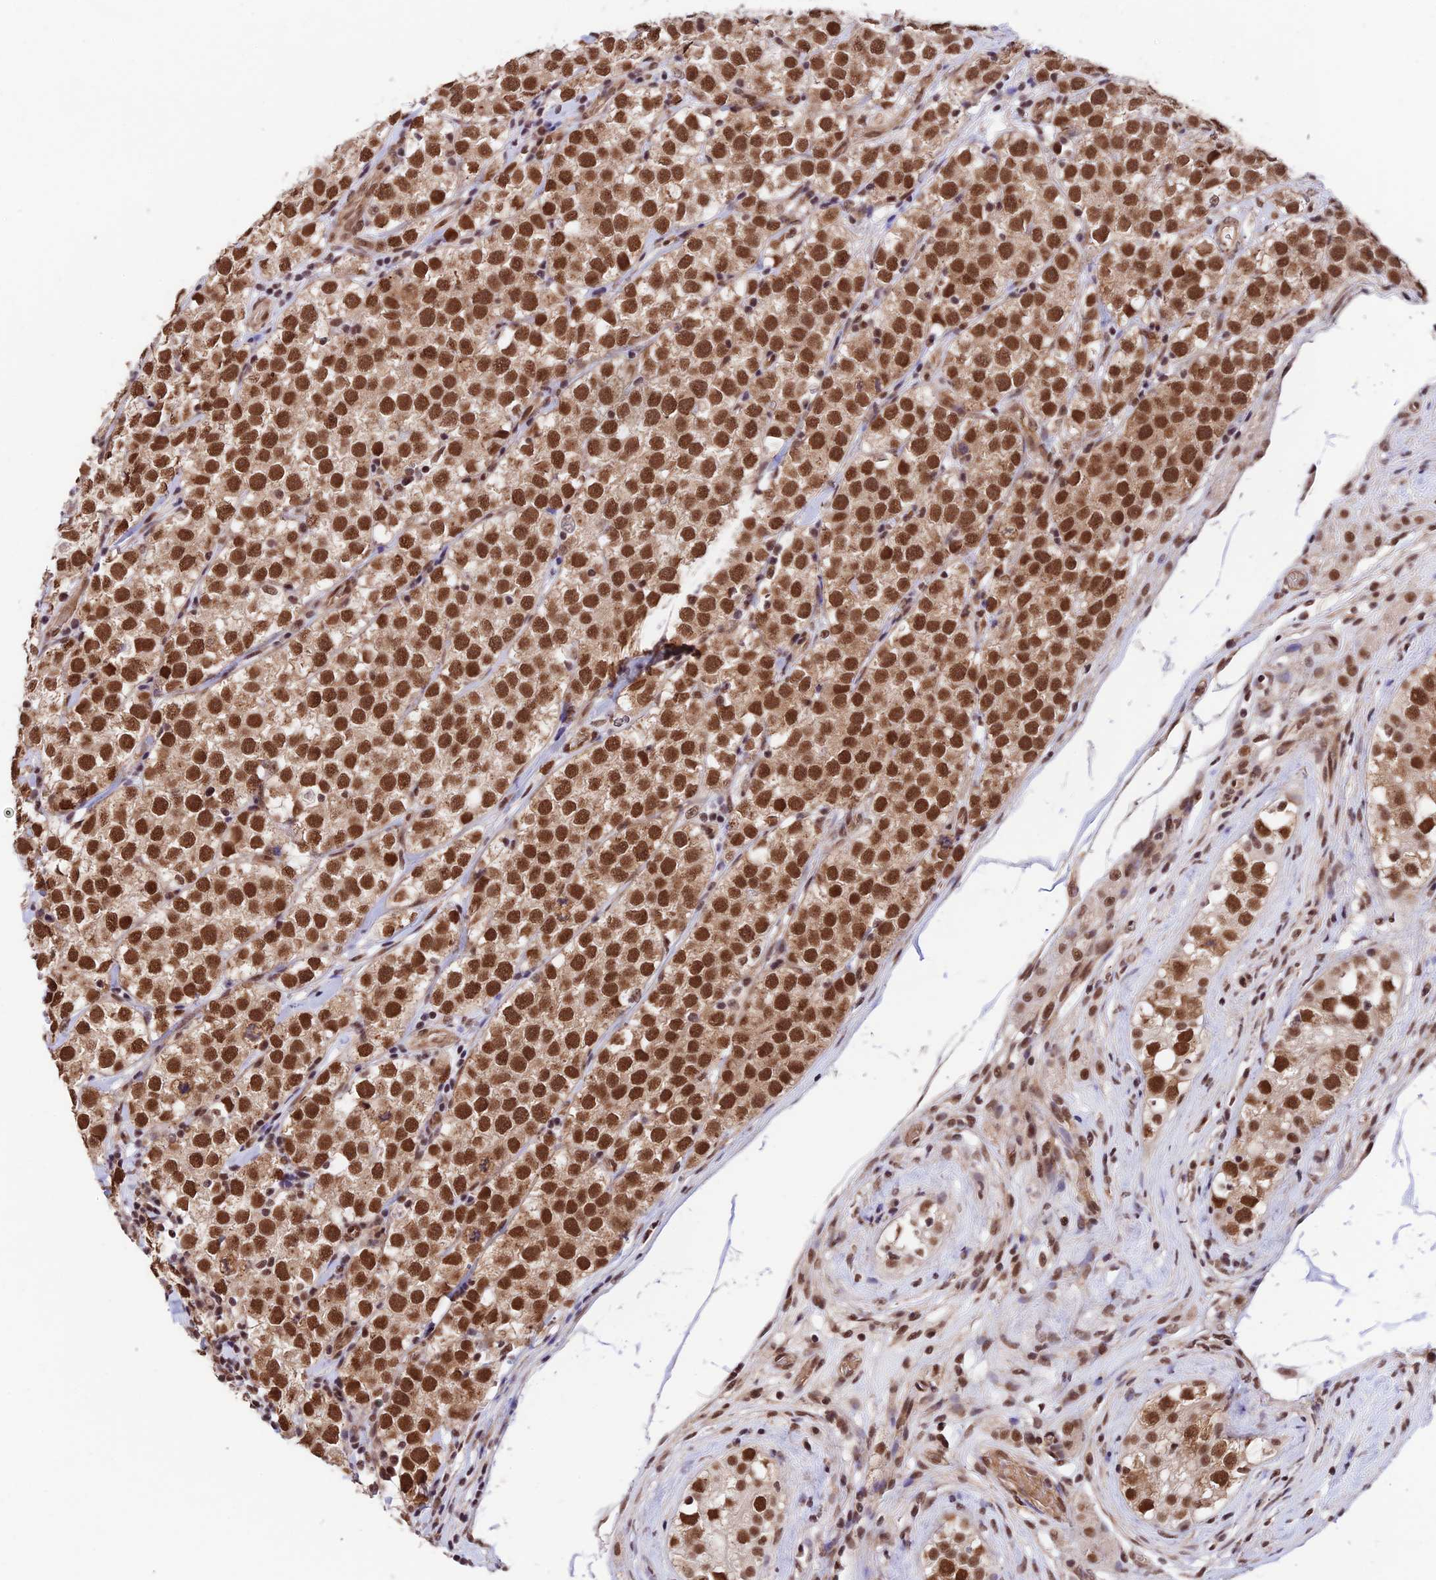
{"staining": {"intensity": "strong", "quantity": ">75%", "location": "nuclear"}, "tissue": "testis cancer", "cell_type": "Tumor cells", "image_type": "cancer", "snomed": [{"axis": "morphology", "description": "Seminoma, NOS"}, {"axis": "topography", "description": "Testis"}], "caption": "Immunohistochemistry photomicrograph of neoplastic tissue: testis cancer (seminoma) stained using IHC shows high levels of strong protein expression localized specifically in the nuclear of tumor cells, appearing as a nuclear brown color.", "gene": "RBM42", "patient": {"sex": "male", "age": 34}}